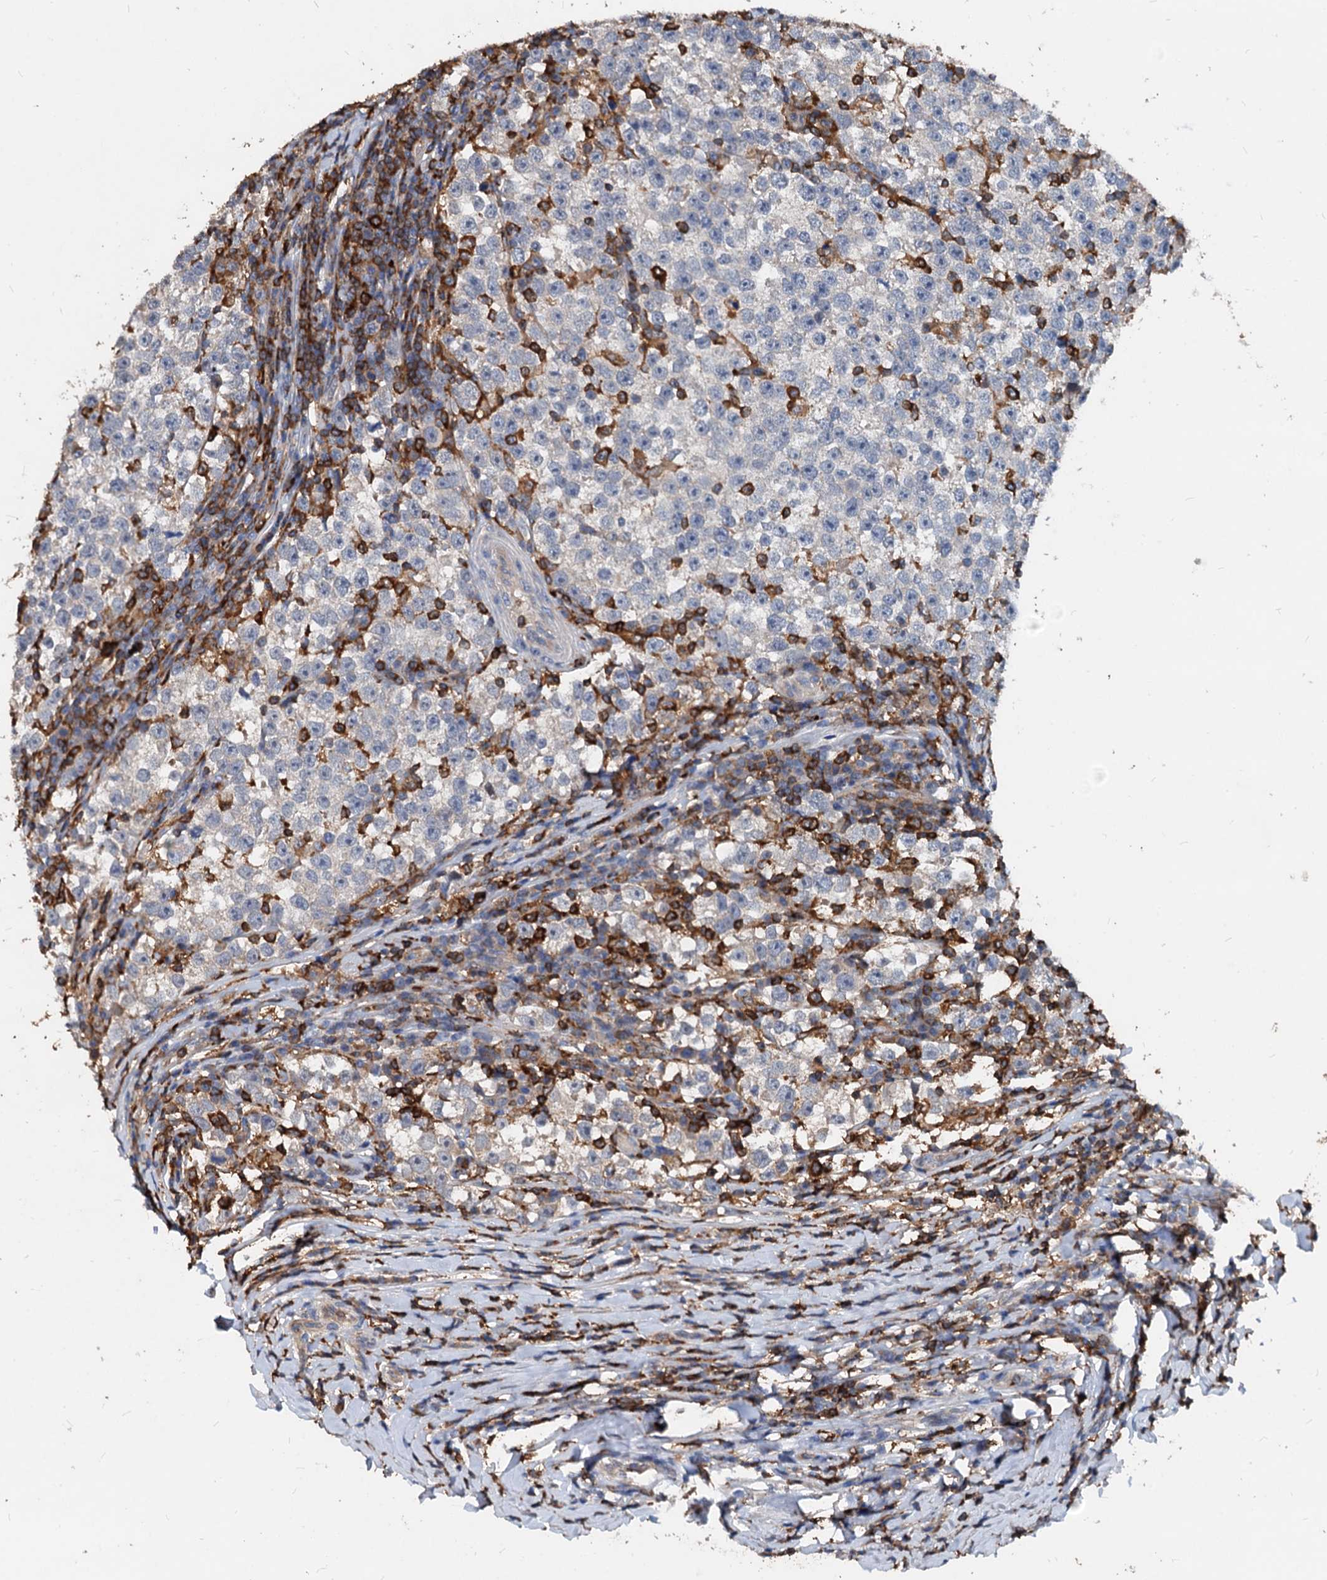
{"staining": {"intensity": "negative", "quantity": "none", "location": "none"}, "tissue": "testis cancer", "cell_type": "Tumor cells", "image_type": "cancer", "snomed": [{"axis": "morphology", "description": "Normal tissue, NOS"}, {"axis": "morphology", "description": "Seminoma, NOS"}, {"axis": "topography", "description": "Testis"}], "caption": "The photomicrograph reveals no staining of tumor cells in seminoma (testis).", "gene": "LCP2", "patient": {"sex": "male", "age": 43}}